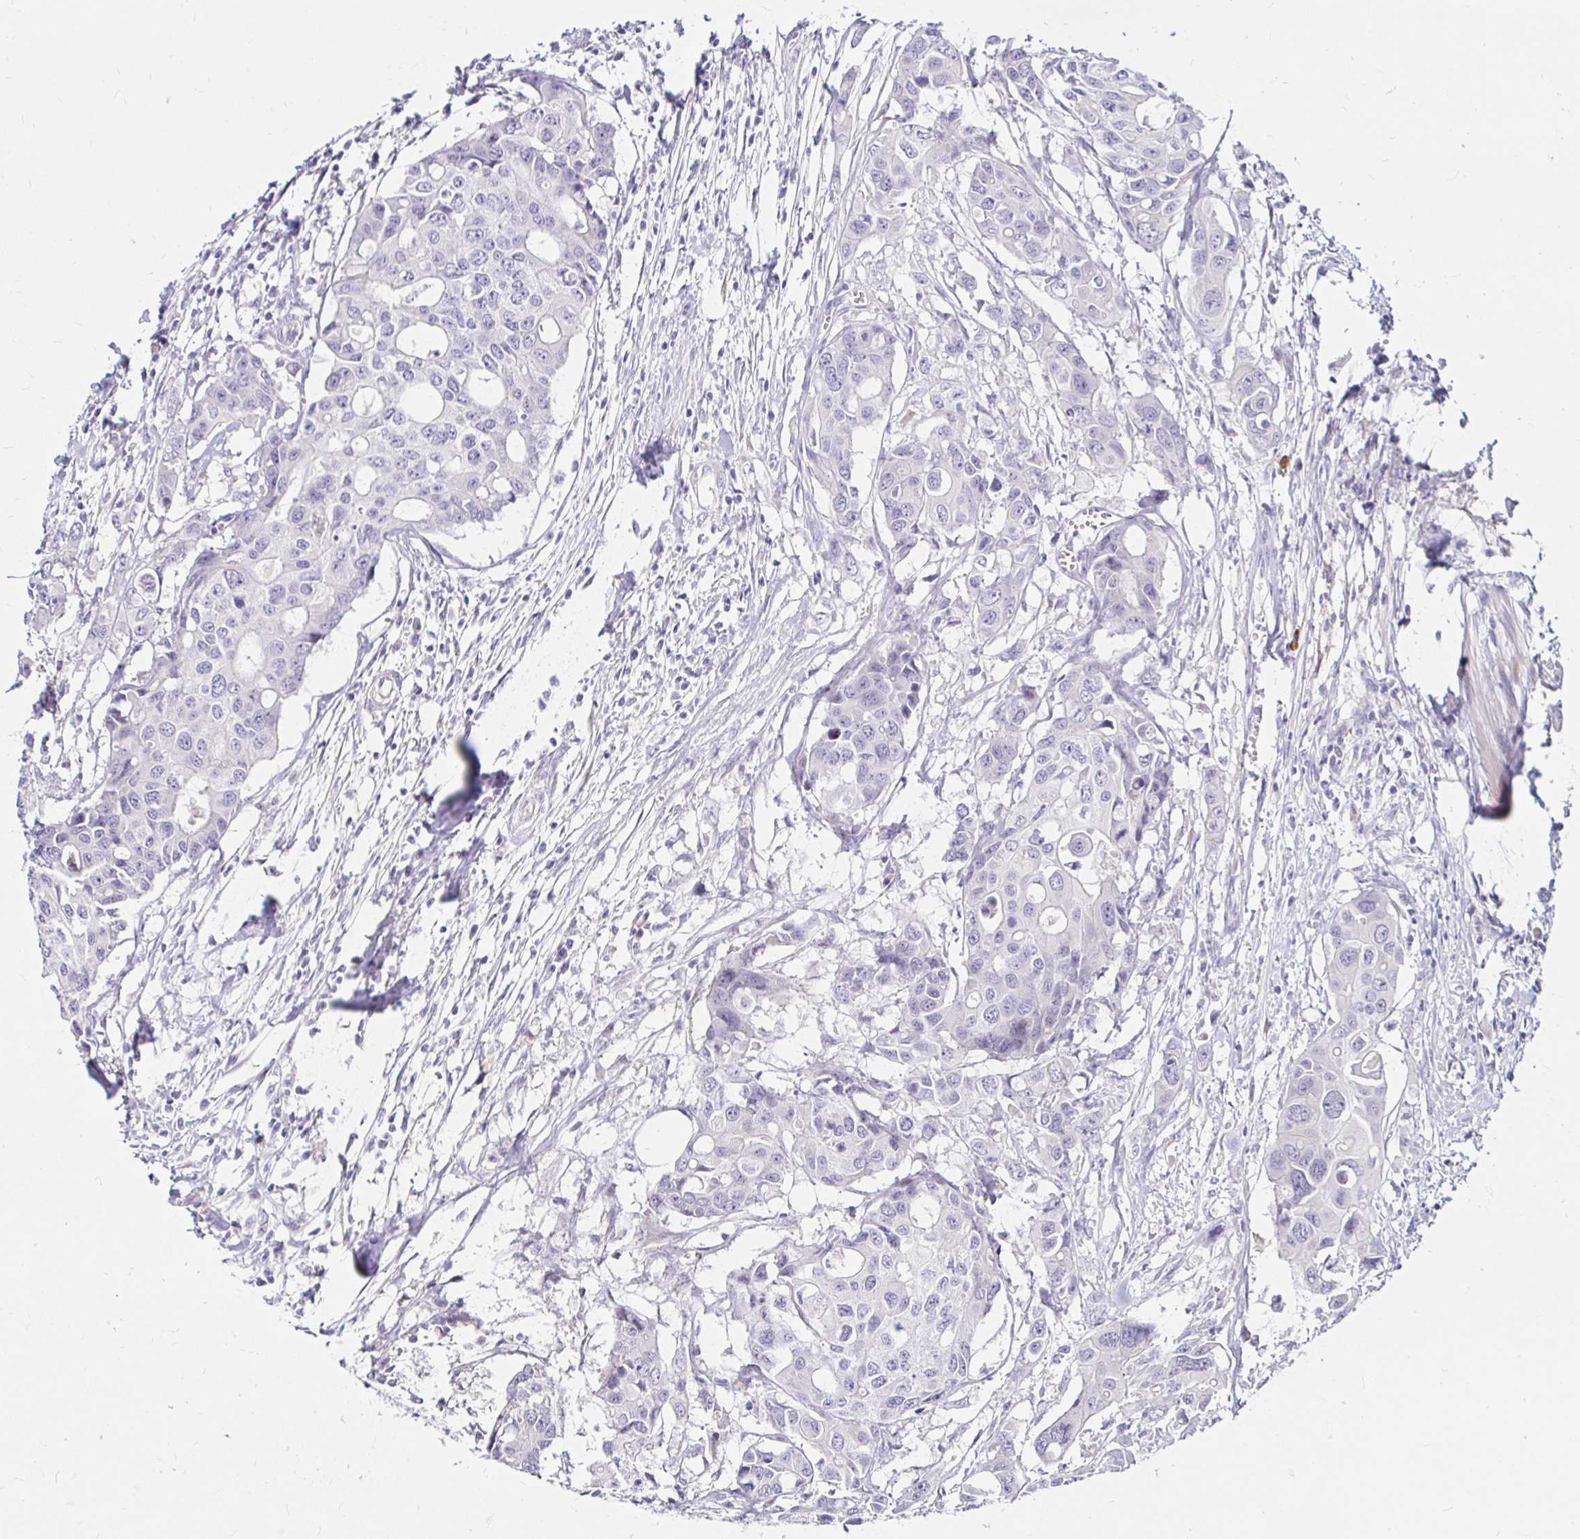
{"staining": {"intensity": "negative", "quantity": "none", "location": "none"}, "tissue": "colorectal cancer", "cell_type": "Tumor cells", "image_type": "cancer", "snomed": [{"axis": "morphology", "description": "Adenocarcinoma, NOS"}, {"axis": "topography", "description": "Colon"}], "caption": "High magnification brightfield microscopy of colorectal adenocarcinoma stained with DAB (3,3'-diaminobenzidine) (brown) and counterstained with hematoxylin (blue): tumor cells show no significant staining. (Brightfield microscopy of DAB immunohistochemistry at high magnification).", "gene": "GUCY1A1", "patient": {"sex": "male", "age": 77}}